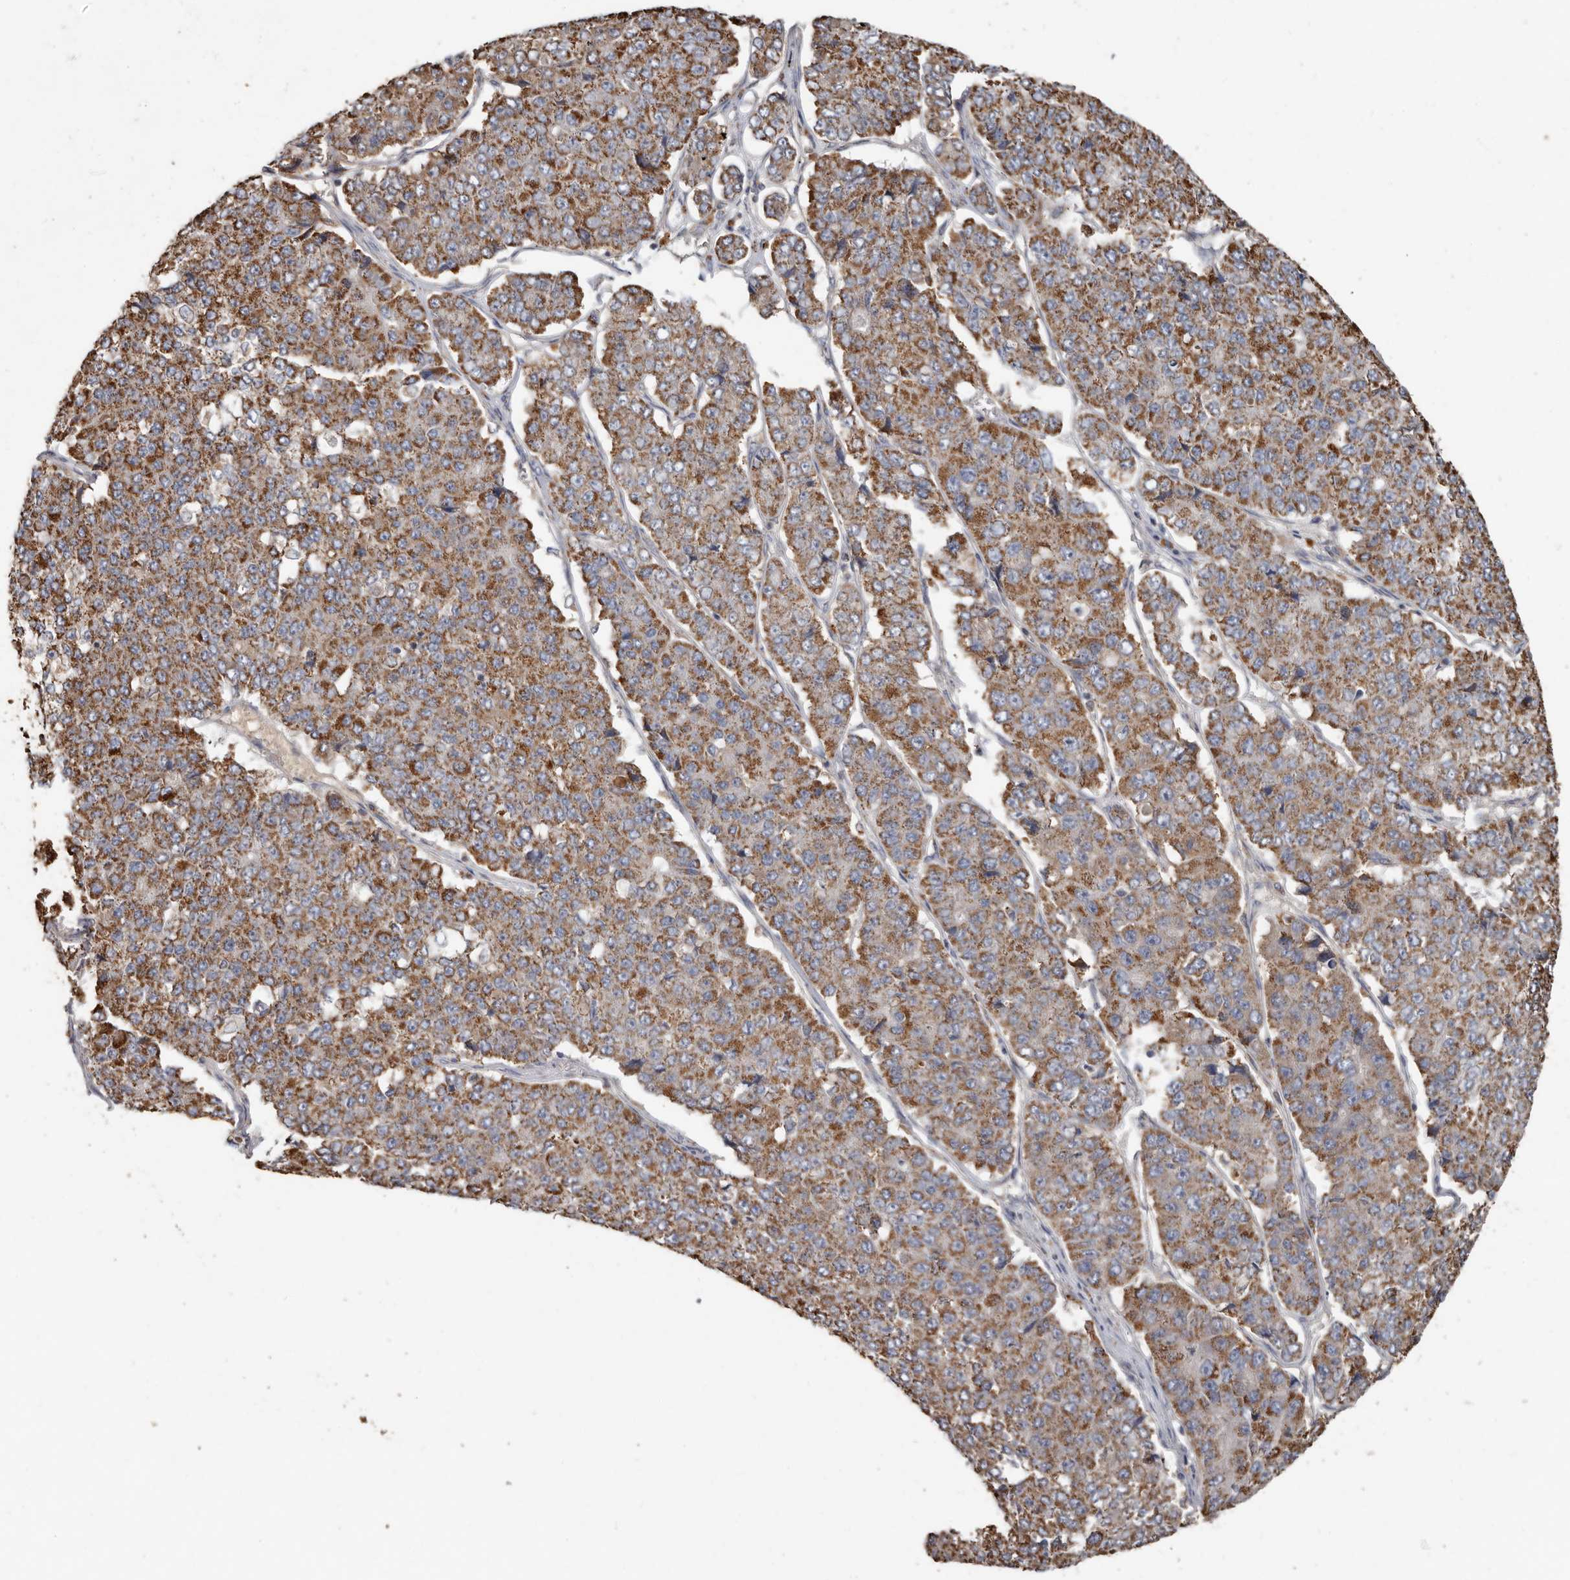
{"staining": {"intensity": "moderate", "quantity": ">75%", "location": "cytoplasmic/membranous"}, "tissue": "pancreatic cancer", "cell_type": "Tumor cells", "image_type": "cancer", "snomed": [{"axis": "morphology", "description": "Adenocarcinoma, NOS"}, {"axis": "topography", "description": "Pancreas"}], "caption": "The image demonstrates staining of pancreatic cancer (adenocarcinoma), revealing moderate cytoplasmic/membranous protein expression (brown color) within tumor cells.", "gene": "KIF26B", "patient": {"sex": "male", "age": 50}}